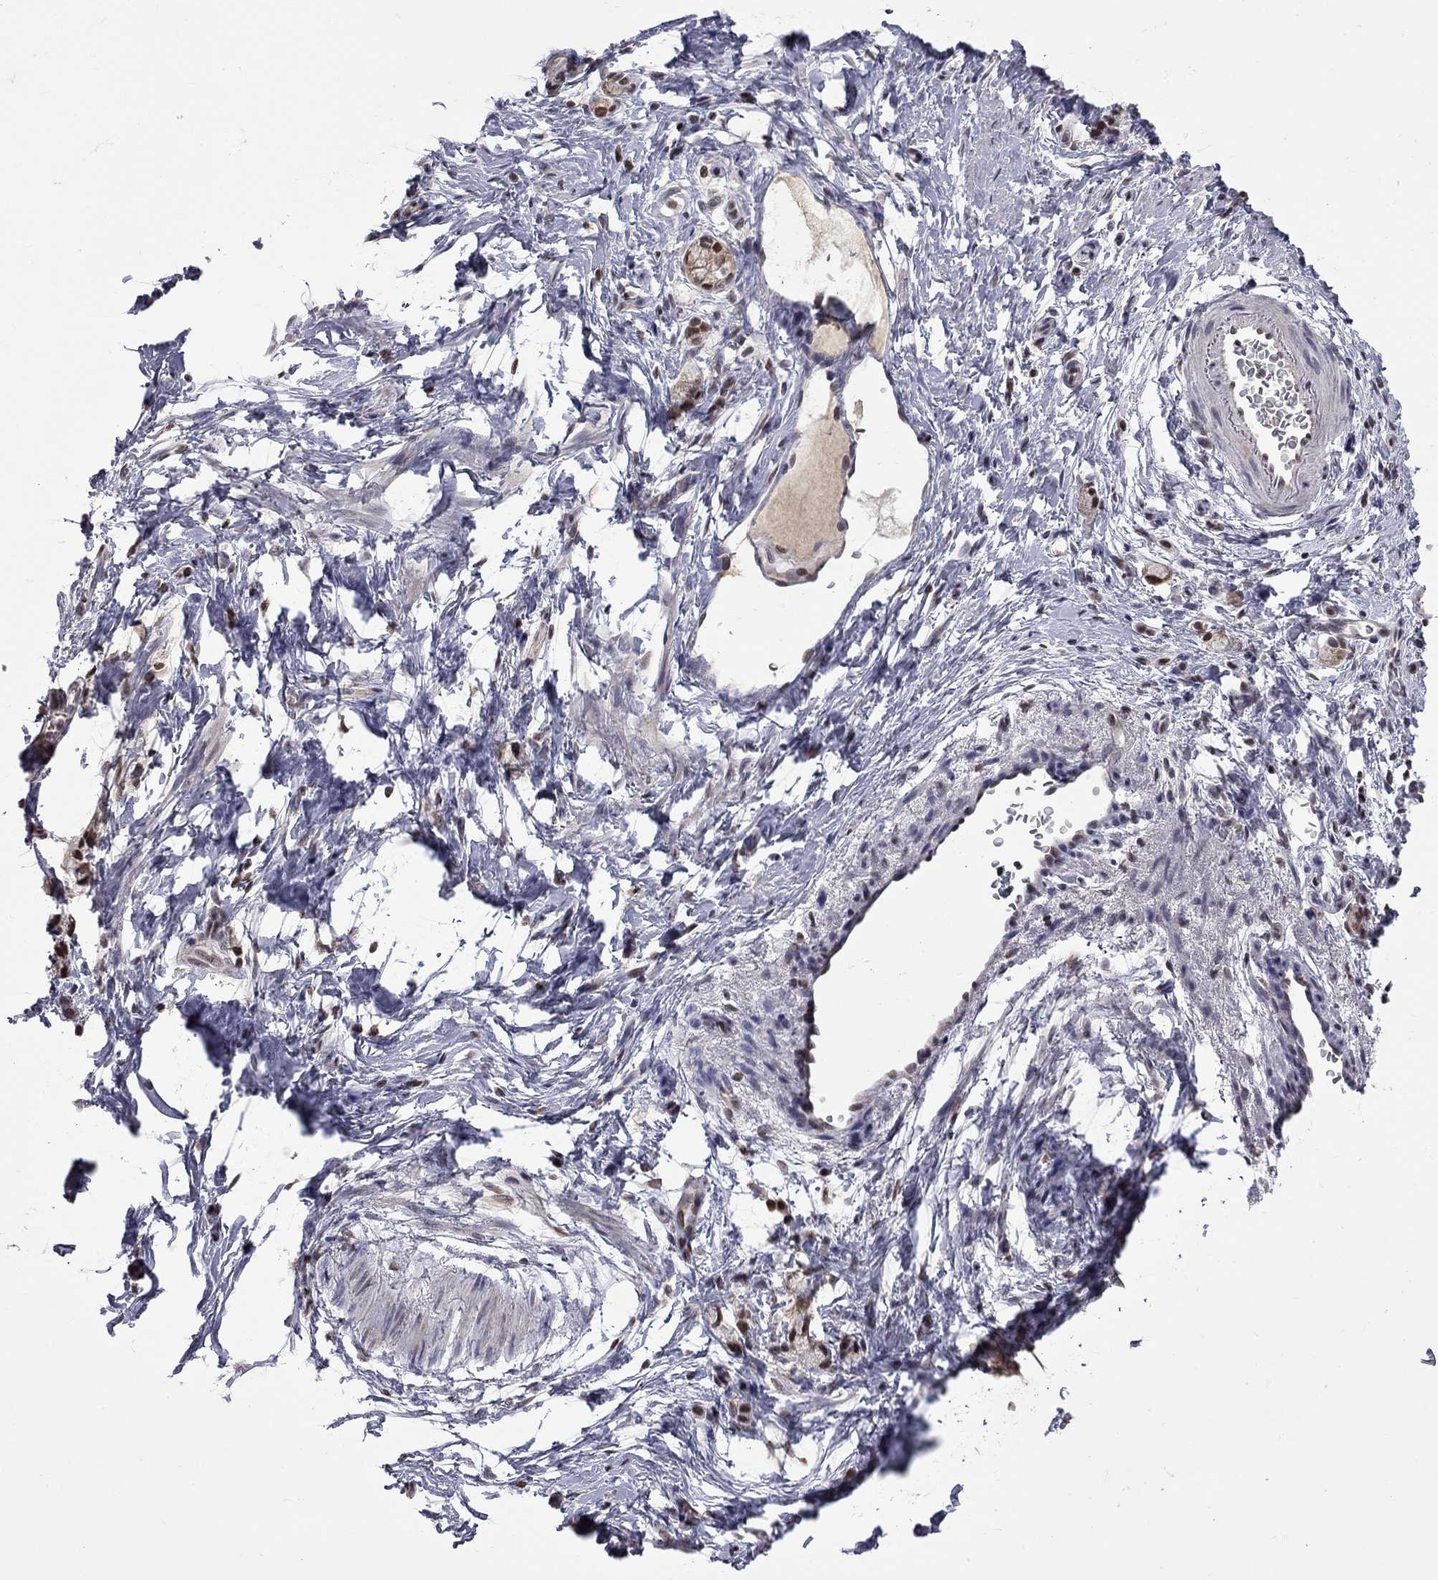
{"staining": {"intensity": "negative", "quantity": "none", "location": "none"}, "tissue": "stomach cancer", "cell_type": "Tumor cells", "image_type": "cancer", "snomed": [{"axis": "morphology", "description": "Adenocarcinoma, NOS"}, {"axis": "topography", "description": "Stomach"}], "caption": "This is an IHC photomicrograph of adenocarcinoma (stomach). There is no expression in tumor cells.", "gene": "RFWD3", "patient": {"sex": "male", "age": 58}}